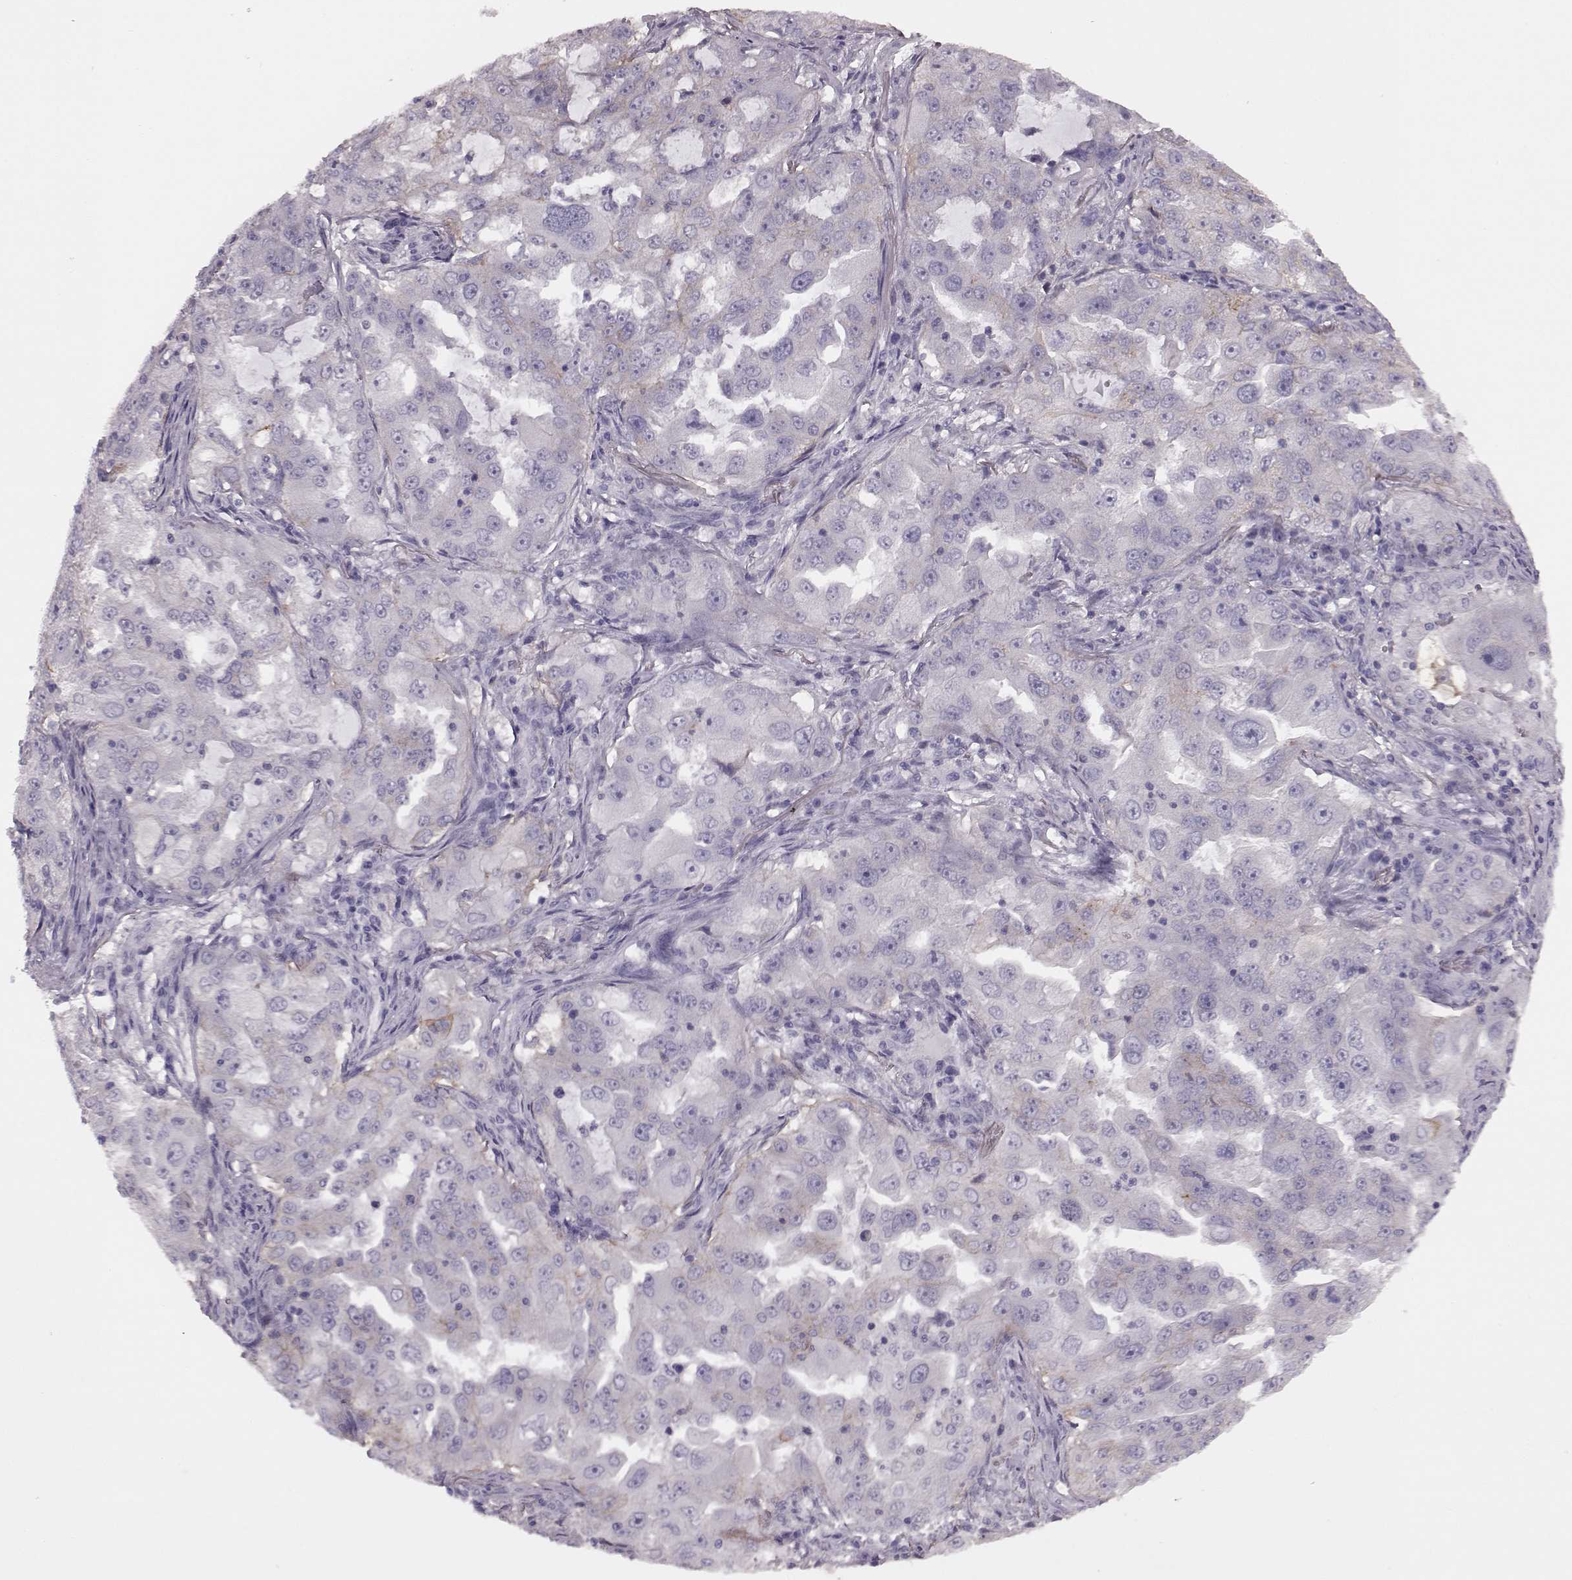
{"staining": {"intensity": "negative", "quantity": "none", "location": "none"}, "tissue": "lung cancer", "cell_type": "Tumor cells", "image_type": "cancer", "snomed": [{"axis": "morphology", "description": "Adenocarcinoma, NOS"}, {"axis": "topography", "description": "Lung"}], "caption": "IHC histopathology image of neoplastic tissue: human lung cancer stained with DAB (3,3'-diaminobenzidine) demonstrates no significant protein staining in tumor cells. Nuclei are stained in blue.", "gene": "CRYBA2", "patient": {"sex": "female", "age": 61}}